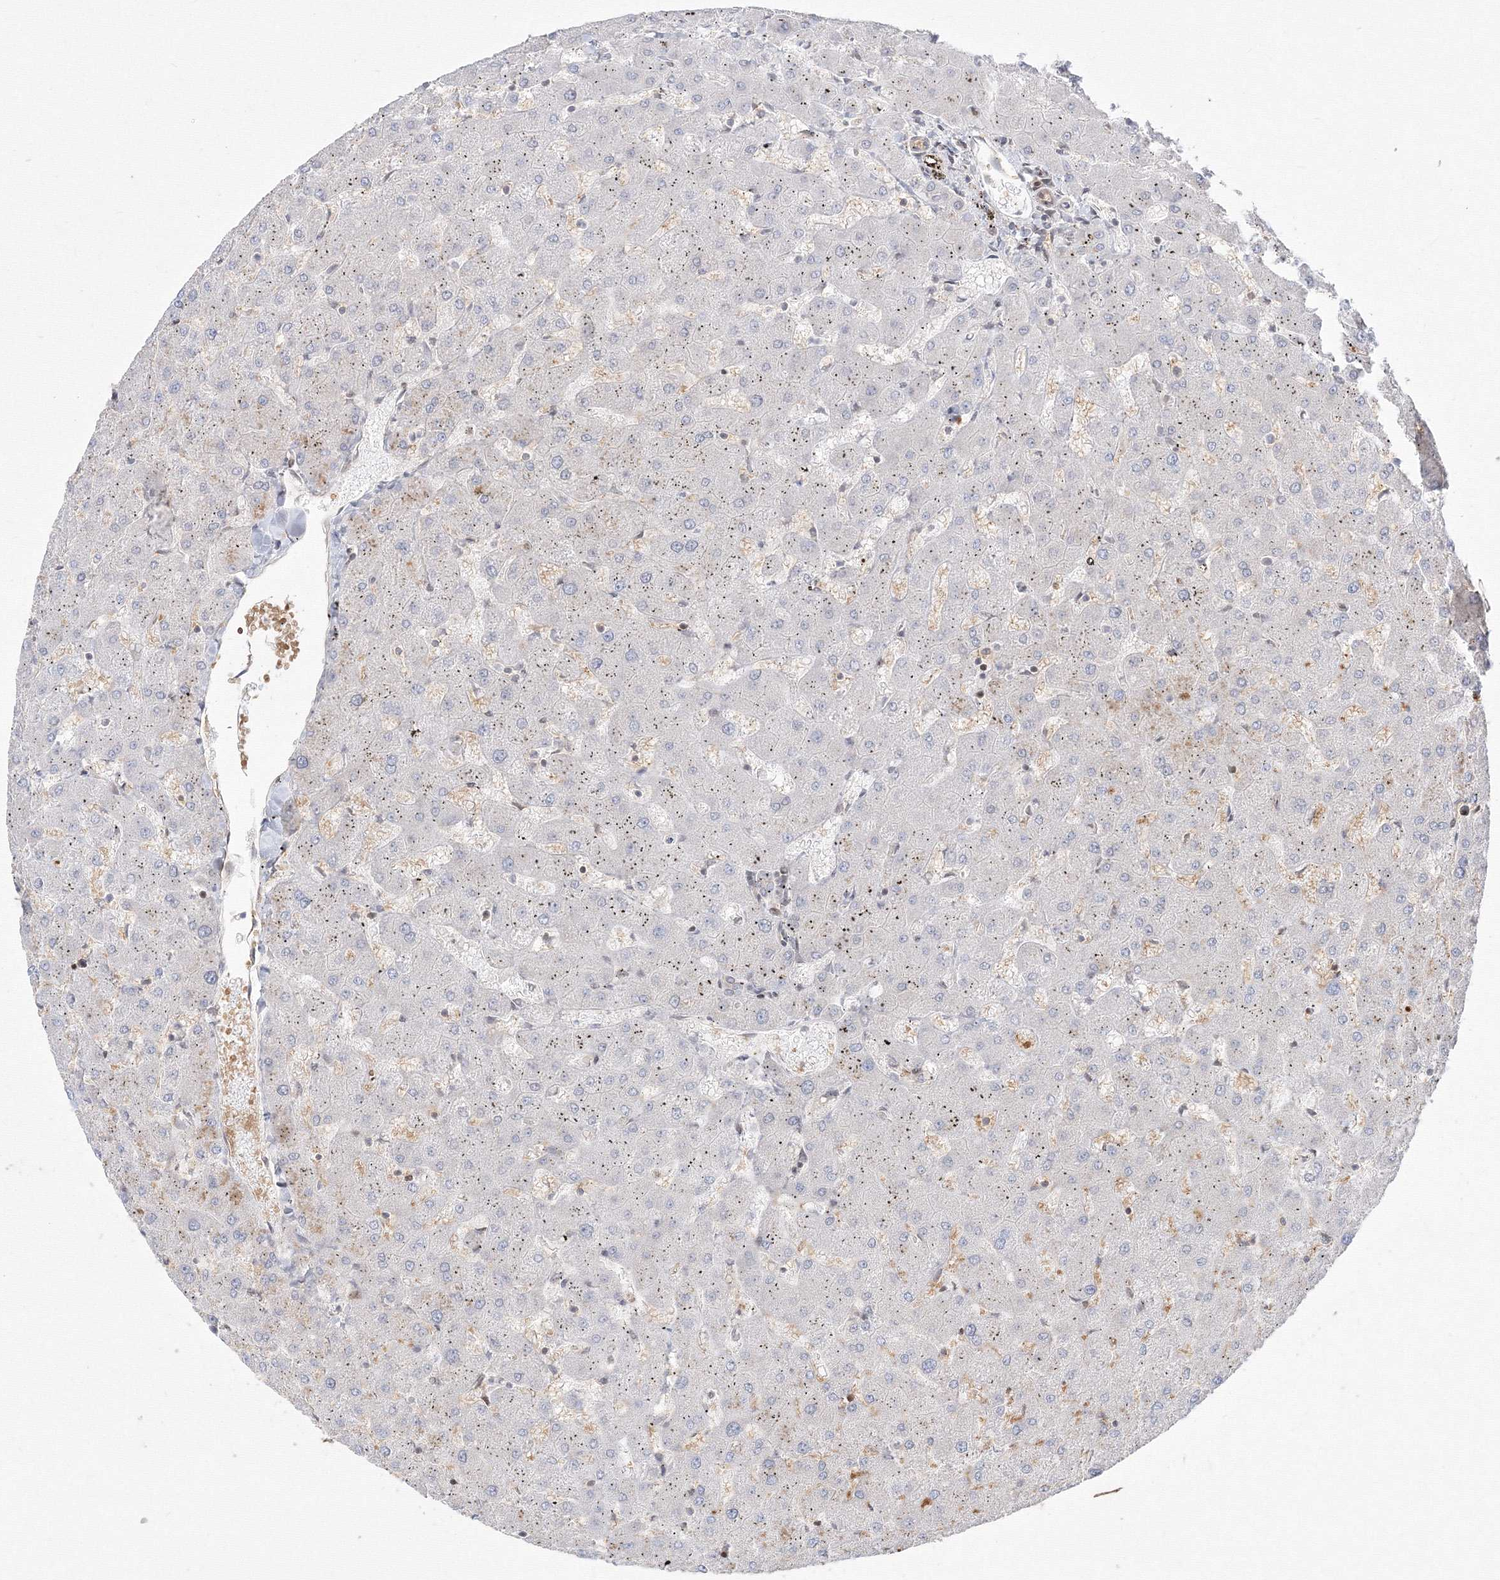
{"staining": {"intensity": "negative", "quantity": "none", "location": "none"}, "tissue": "liver", "cell_type": "Cholangiocytes", "image_type": "normal", "snomed": [{"axis": "morphology", "description": "Normal tissue, NOS"}, {"axis": "topography", "description": "Liver"}], "caption": "The immunohistochemistry (IHC) photomicrograph has no significant expression in cholangiocytes of liver.", "gene": "DNAJB2", "patient": {"sex": "female", "age": 63}}